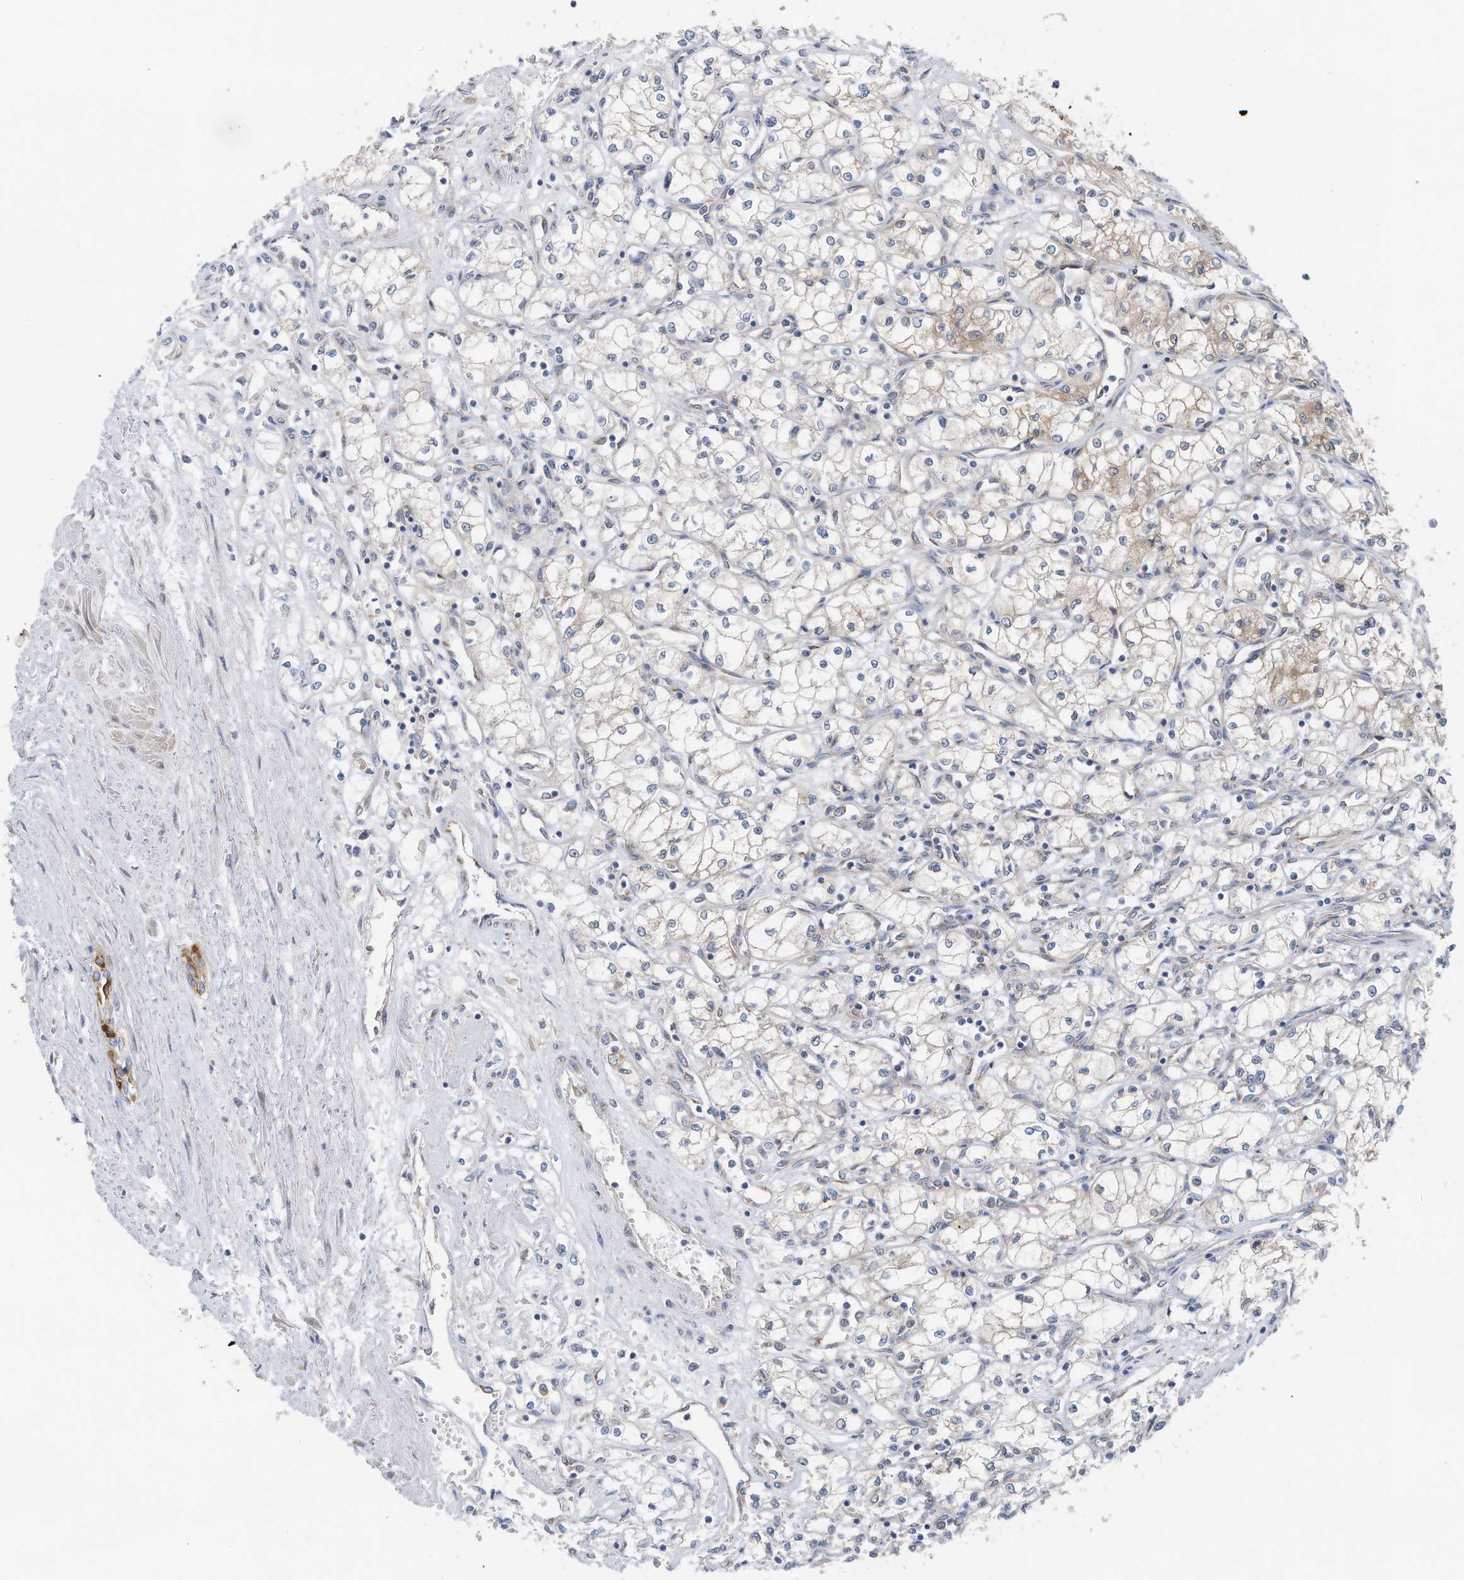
{"staining": {"intensity": "negative", "quantity": "none", "location": "none"}, "tissue": "renal cancer", "cell_type": "Tumor cells", "image_type": "cancer", "snomed": [{"axis": "morphology", "description": "Adenocarcinoma, NOS"}, {"axis": "topography", "description": "Kidney"}], "caption": "Tumor cells are negative for brown protein staining in adenocarcinoma (renal).", "gene": "SLC5A11", "patient": {"sex": "male", "age": 59}}